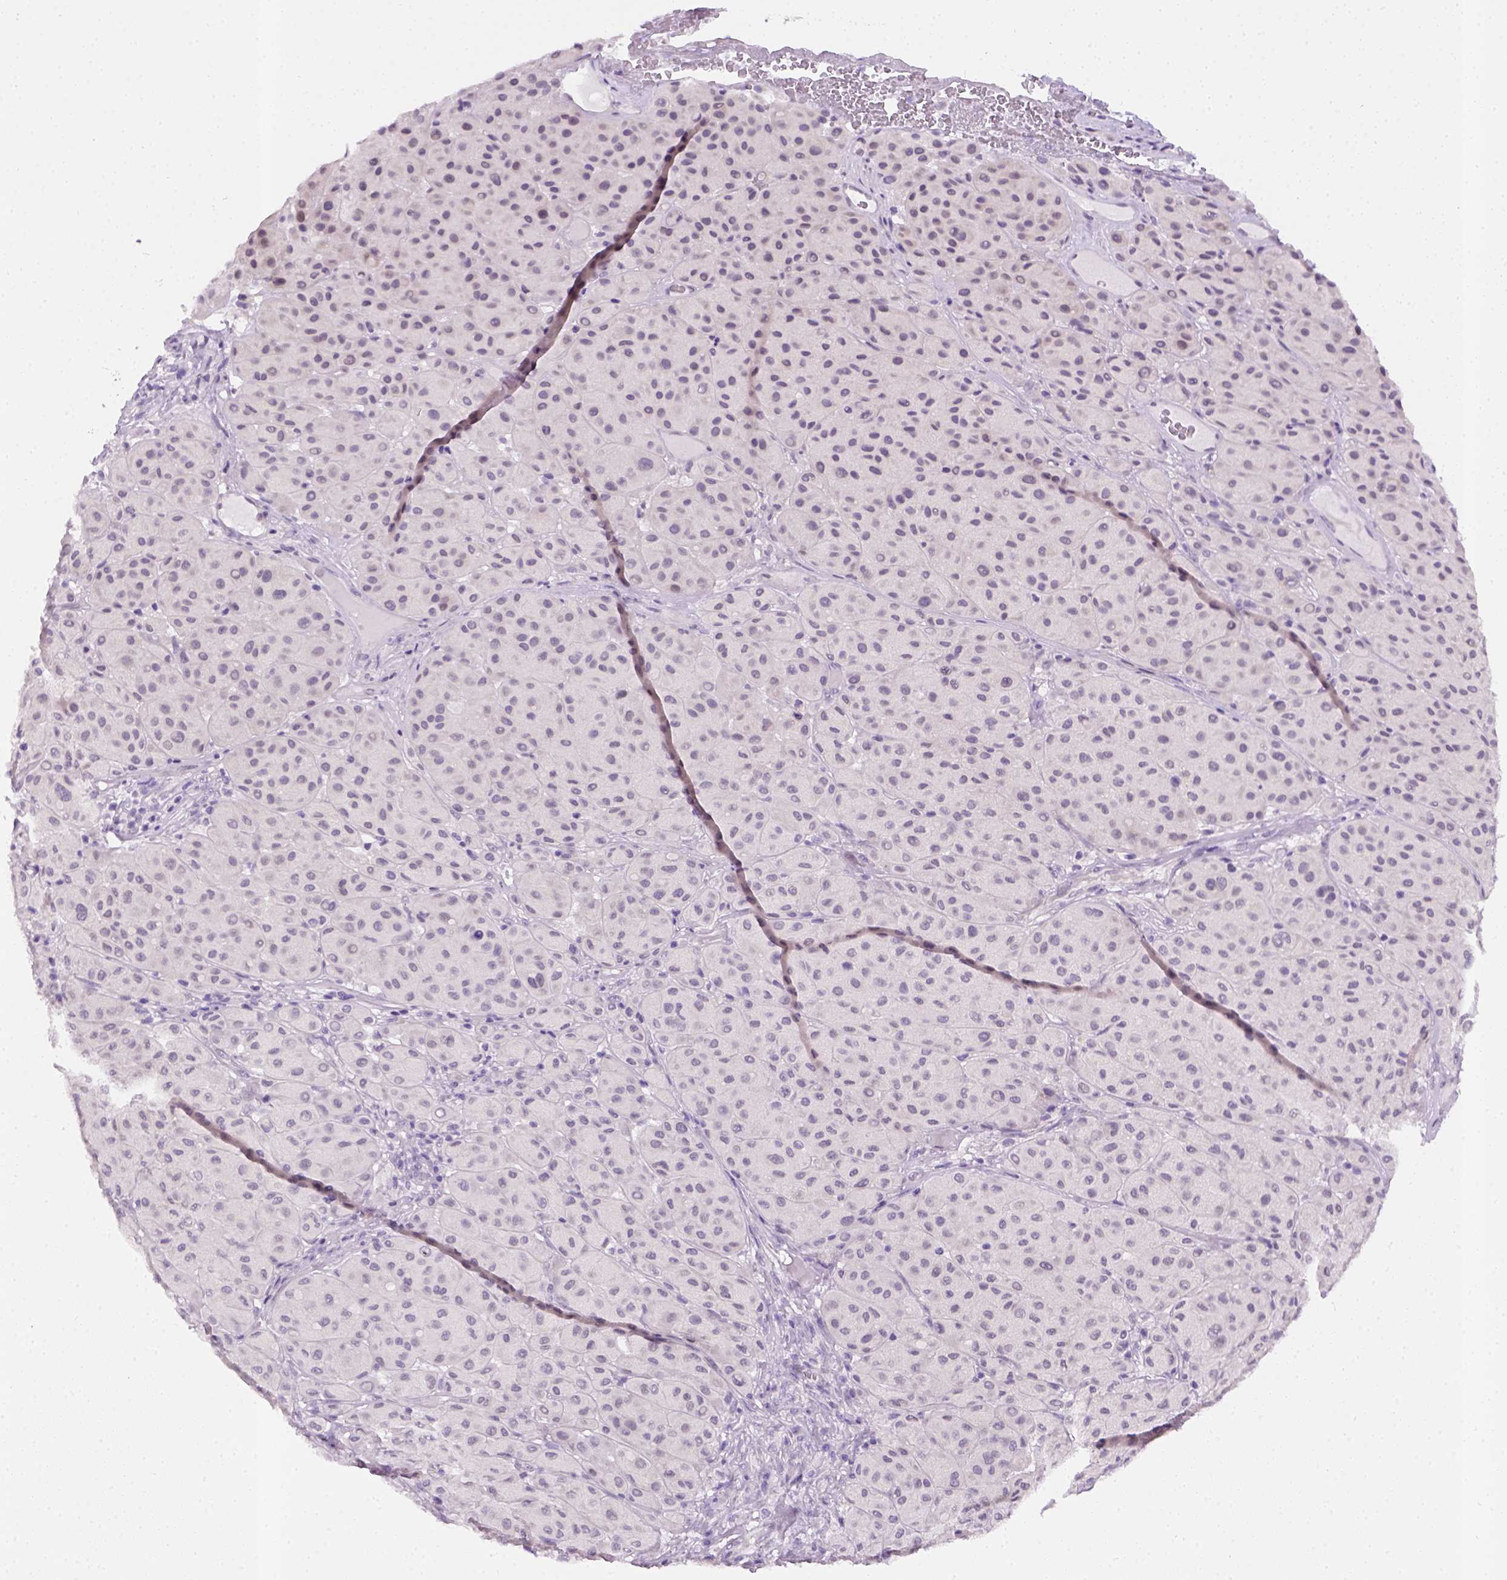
{"staining": {"intensity": "negative", "quantity": "none", "location": "none"}, "tissue": "melanoma", "cell_type": "Tumor cells", "image_type": "cancer", "snomed": [{"axis": "morphology", "description": "Malignant melanoma, Metastatic site"}, {"axis": "topography", "description": "Smooth muscle"}], "caption": "Immunohistochemical staining of human malignant melanoma (metastatic site) shows no significant staining in tumor cells.", "gene": "FAM184B", "patient": {"sex": "male", "age": 41}}